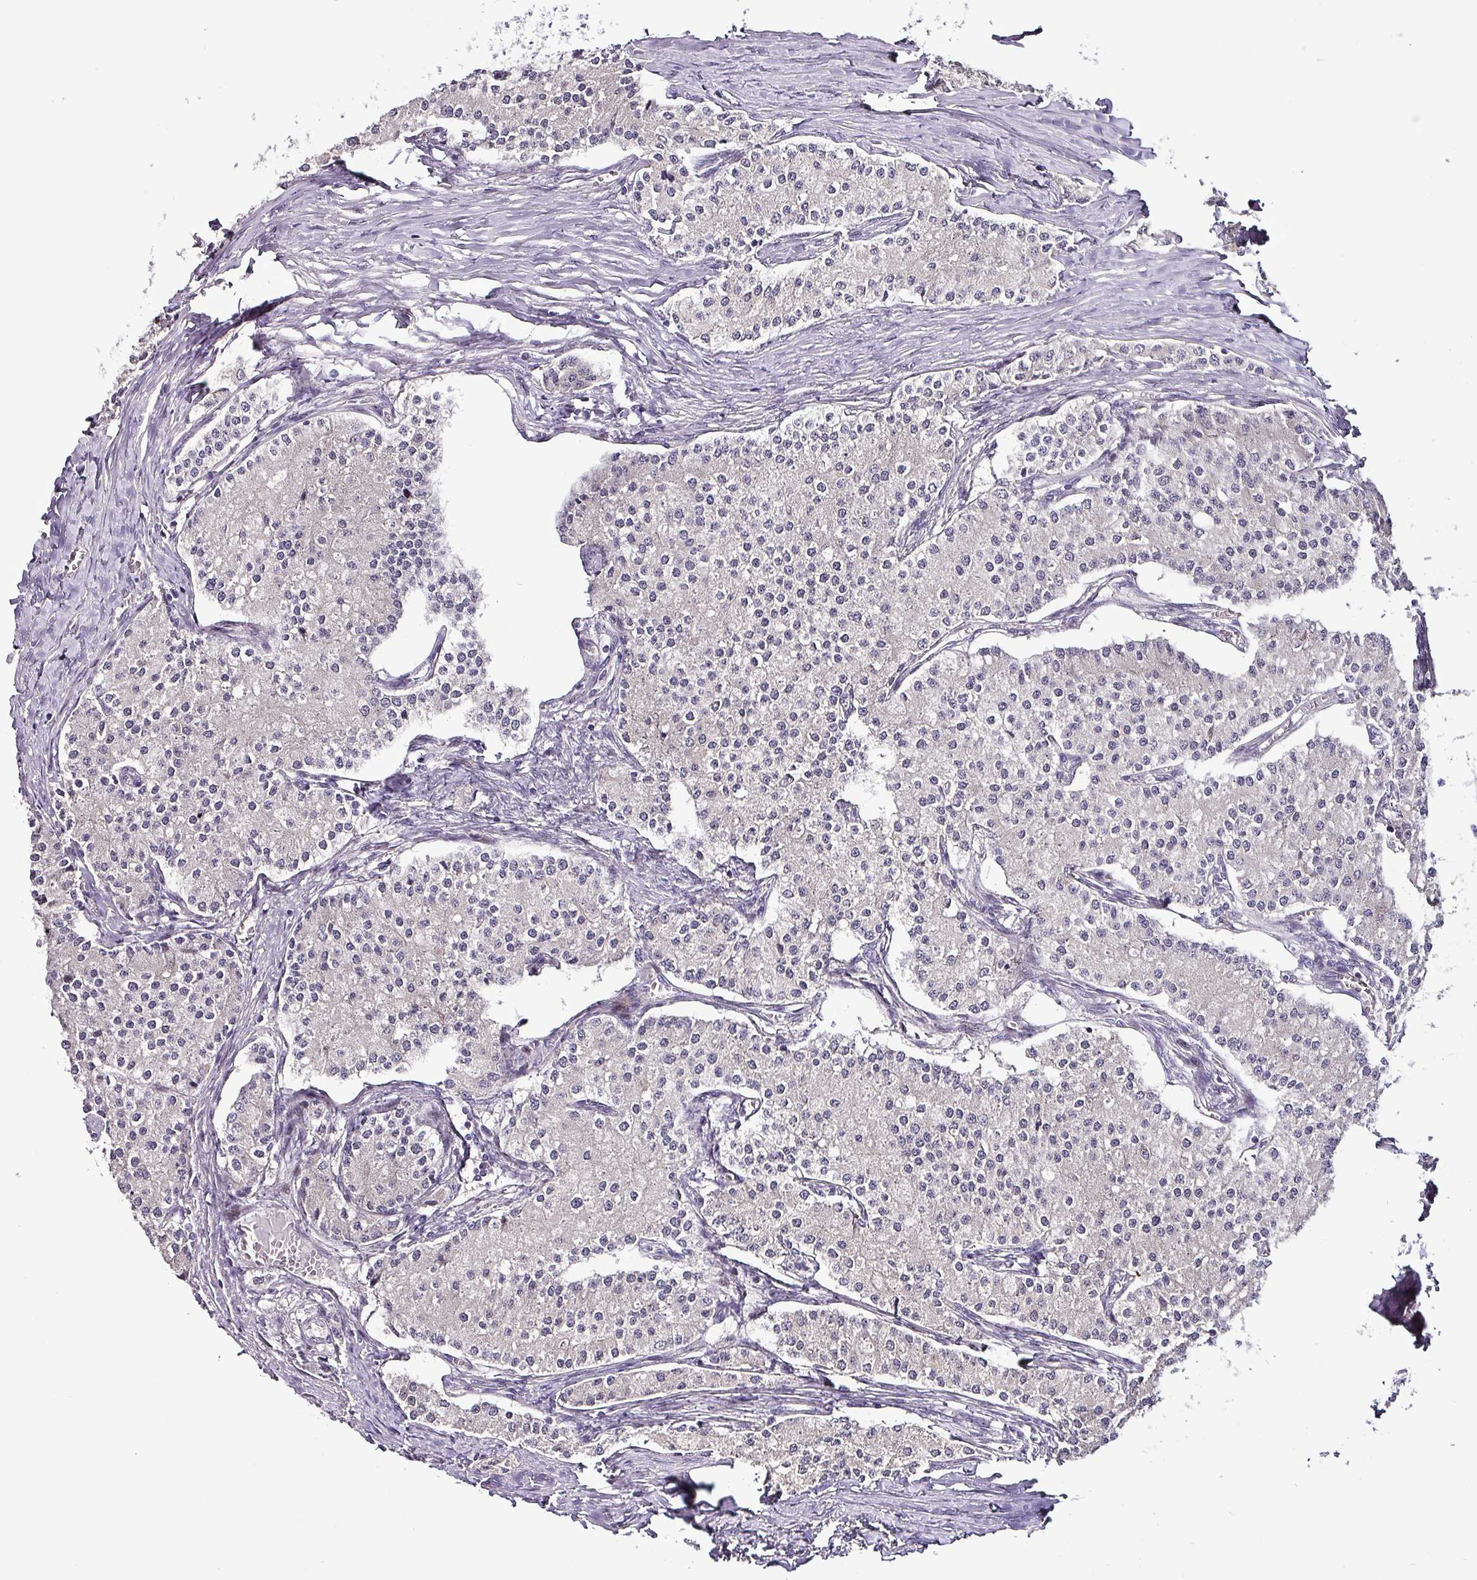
{"staining": {"intensity": "negative", "quantity": "none", "location": "none"}, "tissue": "carcinoid", "cell_type": "Tumor cells", "image_type": "cancer", "snomed": [{"axis": "morphology", "description": "Carcinoid, malignant, NOS"}, {"axis": "topography", "description": "Colon"}], "caption": "The micrograph shows no staining of tumor cells in carcinoid. The staining is performed using DAB (3,3'-diaminobenzidine) brown chromogen with nuclei counter-stained in using hematoxylin.", "gene": "GRAPL", "patient": {"sex": "female", "age": 52}}